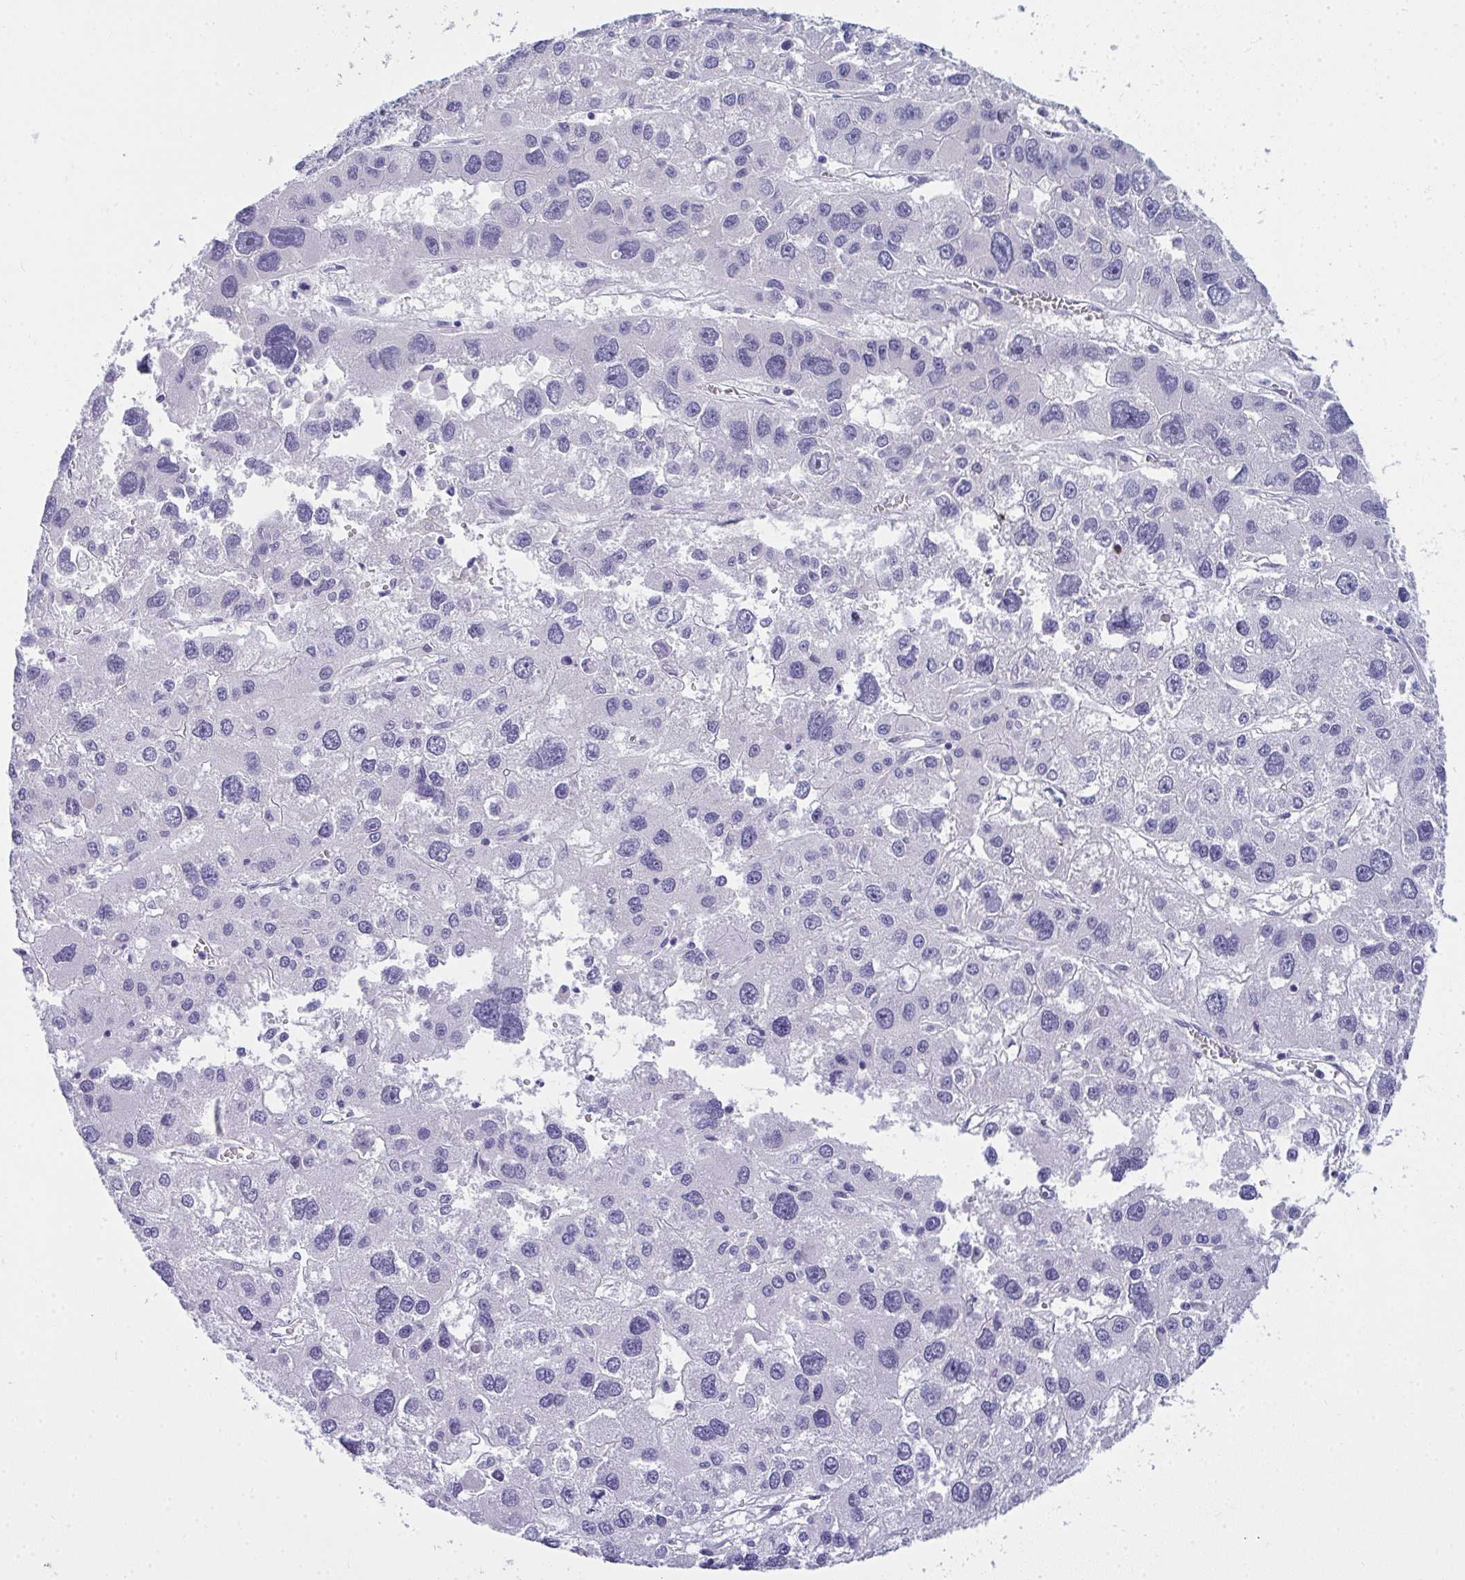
{"staining": {"intensity": "negative", "quantity": "none", "location": "none"}, "tissue": "liver cancer", "cell_type": "Tumor cells", "image_type": "cancer", "snomed": [{"axis": "morphology", "description": "Carcinoma, Hepatocellular, NOS"}, {"axis": "topography", "description": "Liver"}], "caption": "Liver cancer was stained to show a protein in brown. There is no significant expression in tumor cells. The staining was performed using DAB (3,3'-diaminobenzidine) to visualize the protein expression in brown, while the nuclei were stained in blue with hematoxylin (Magnification: 20x).", "gene": "TSBP1", "patient": {"sex": "male", "age": 73}}